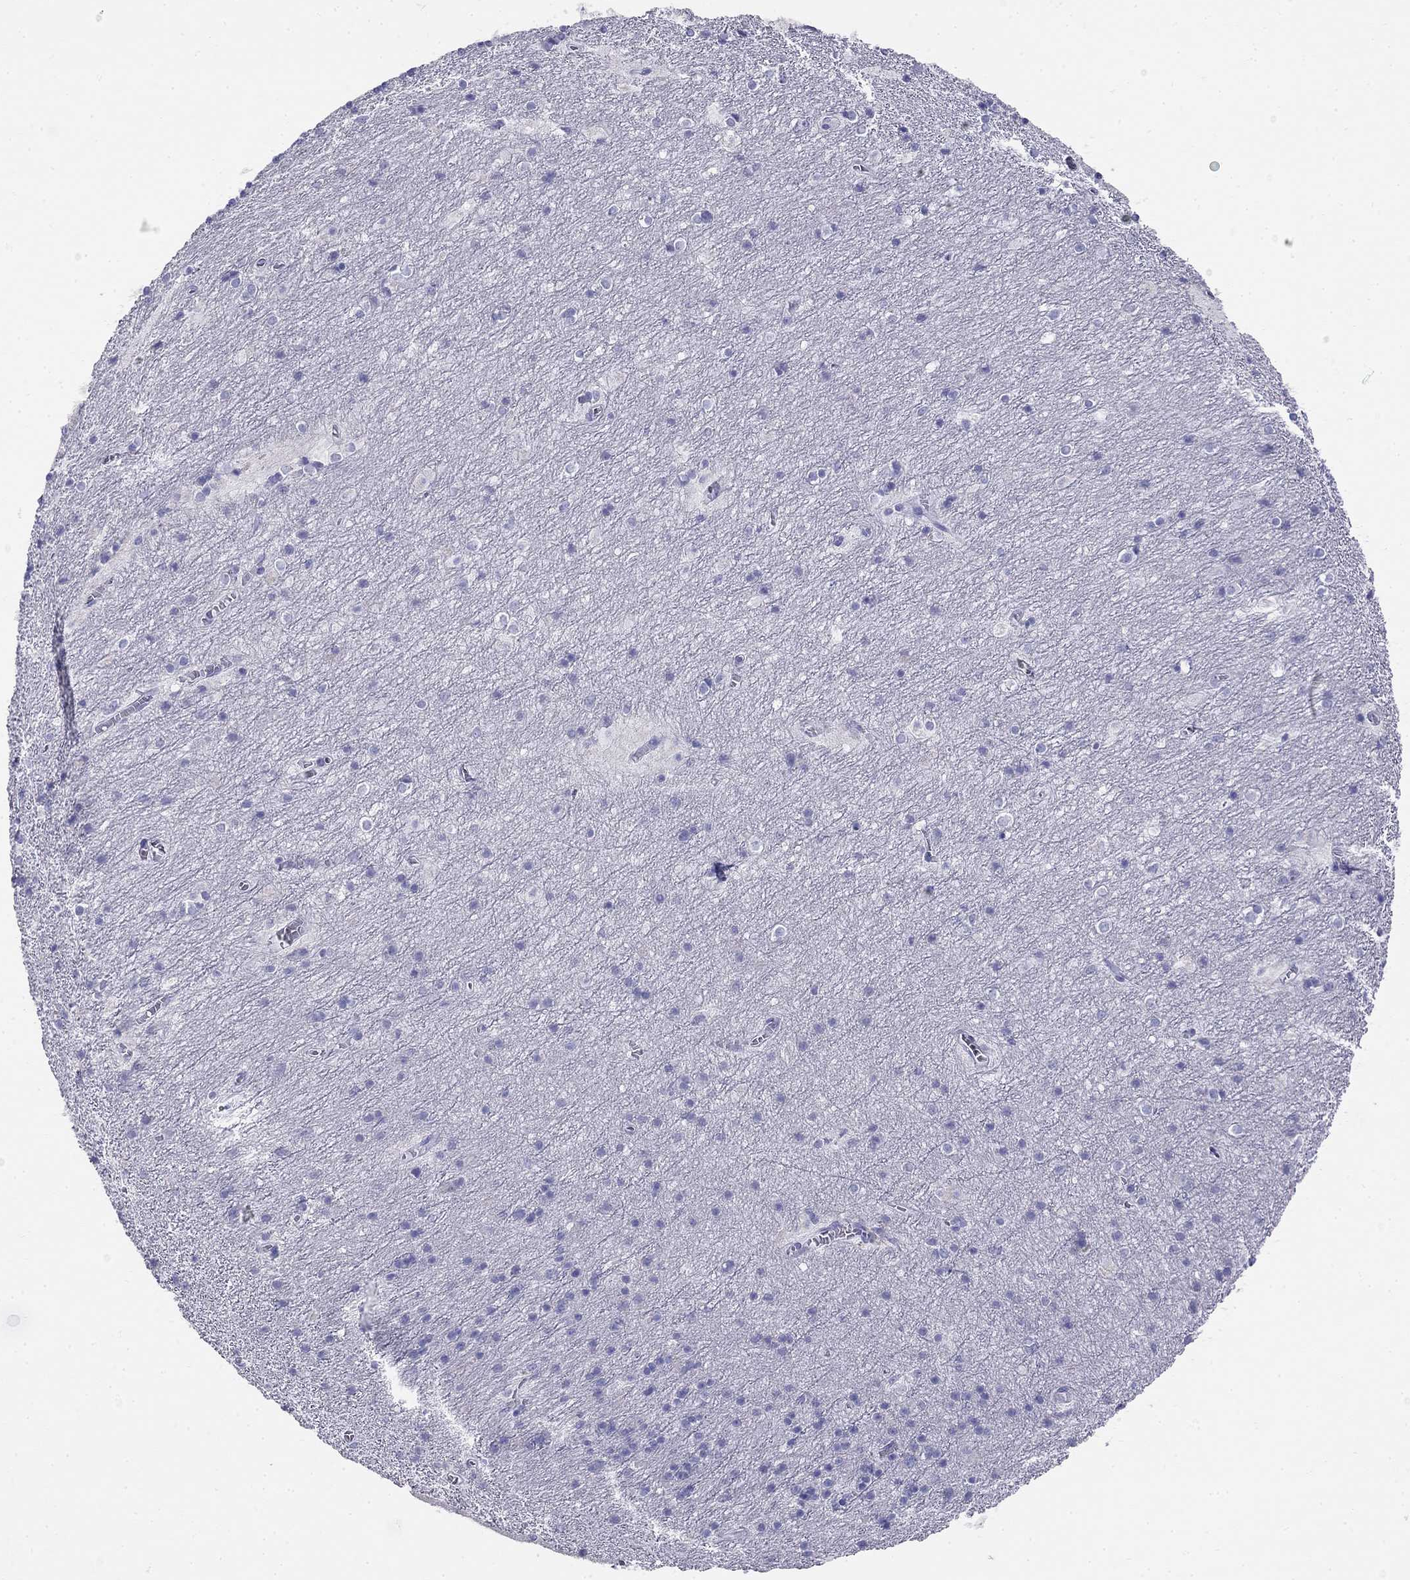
{"staining": {"intensity": "negative", "quantity": "none", "location": "none"}, "tissue": "cerebellum", "cell_type": "Cells in granular layer", "image_type": "normal", "snomed": [{"axis": "morphology", "description": "Normal tissue, NOS"}, {"axis": "topography", "description": "Cerebellum"}], "caption": "IHC of unremarkable human cerebellum displays no expression in cells in granular layer.", "gene": "PPP1R36", "patient": {"sex": "male", "age": 70}}